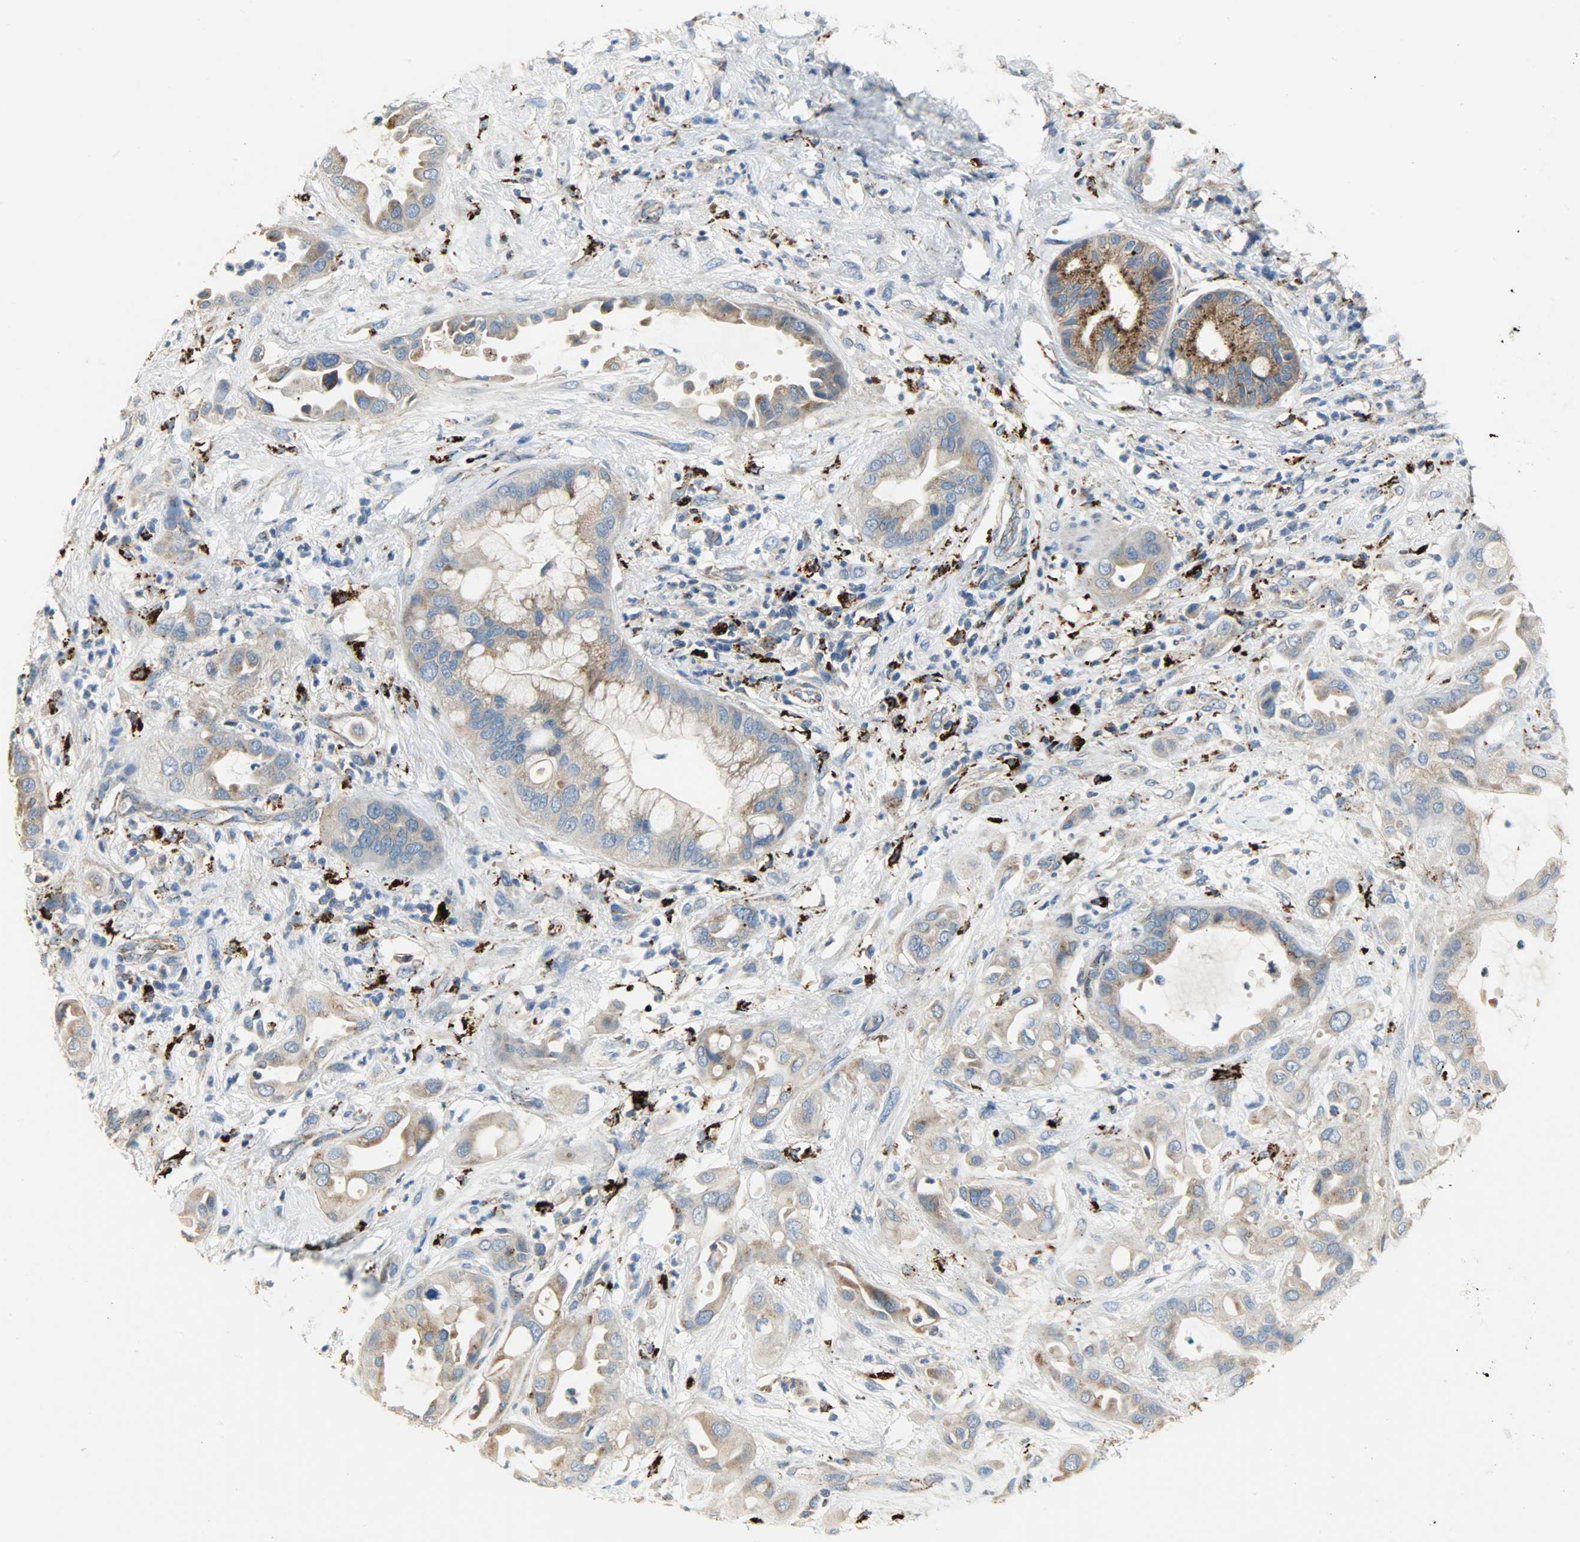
{"staining": {"intensity": "moderate", "quantity": ">75%", "location": "cytoplasmic/membranous"}, "tissue": "pancreatic cancer", "cell_type": "Tumor cells", "image_type": "cancer", "snomed": [{"axis": "morphology", "description": "Adenocarcinoma, NOS"}, {"axis": "morphology", "description": "Adenocarcinoma, metastatic, NOS"}, {"axis": "topography", "description": "Lymph node"}, {"axis": "topography", "description": "Pancreas"}, {"axis": "topography", "description": "Duodenum"}], "caption": "Immunohistochemical staining of human pancreatic cancer (metastatic adenocarcinoma) reveals medium levels of moderate cytoplasmic/membranous protein positivity in approximately >75% of tumor cells.", "gene": "ASAH1", "patient": {"sex": "female", "age": 64}}